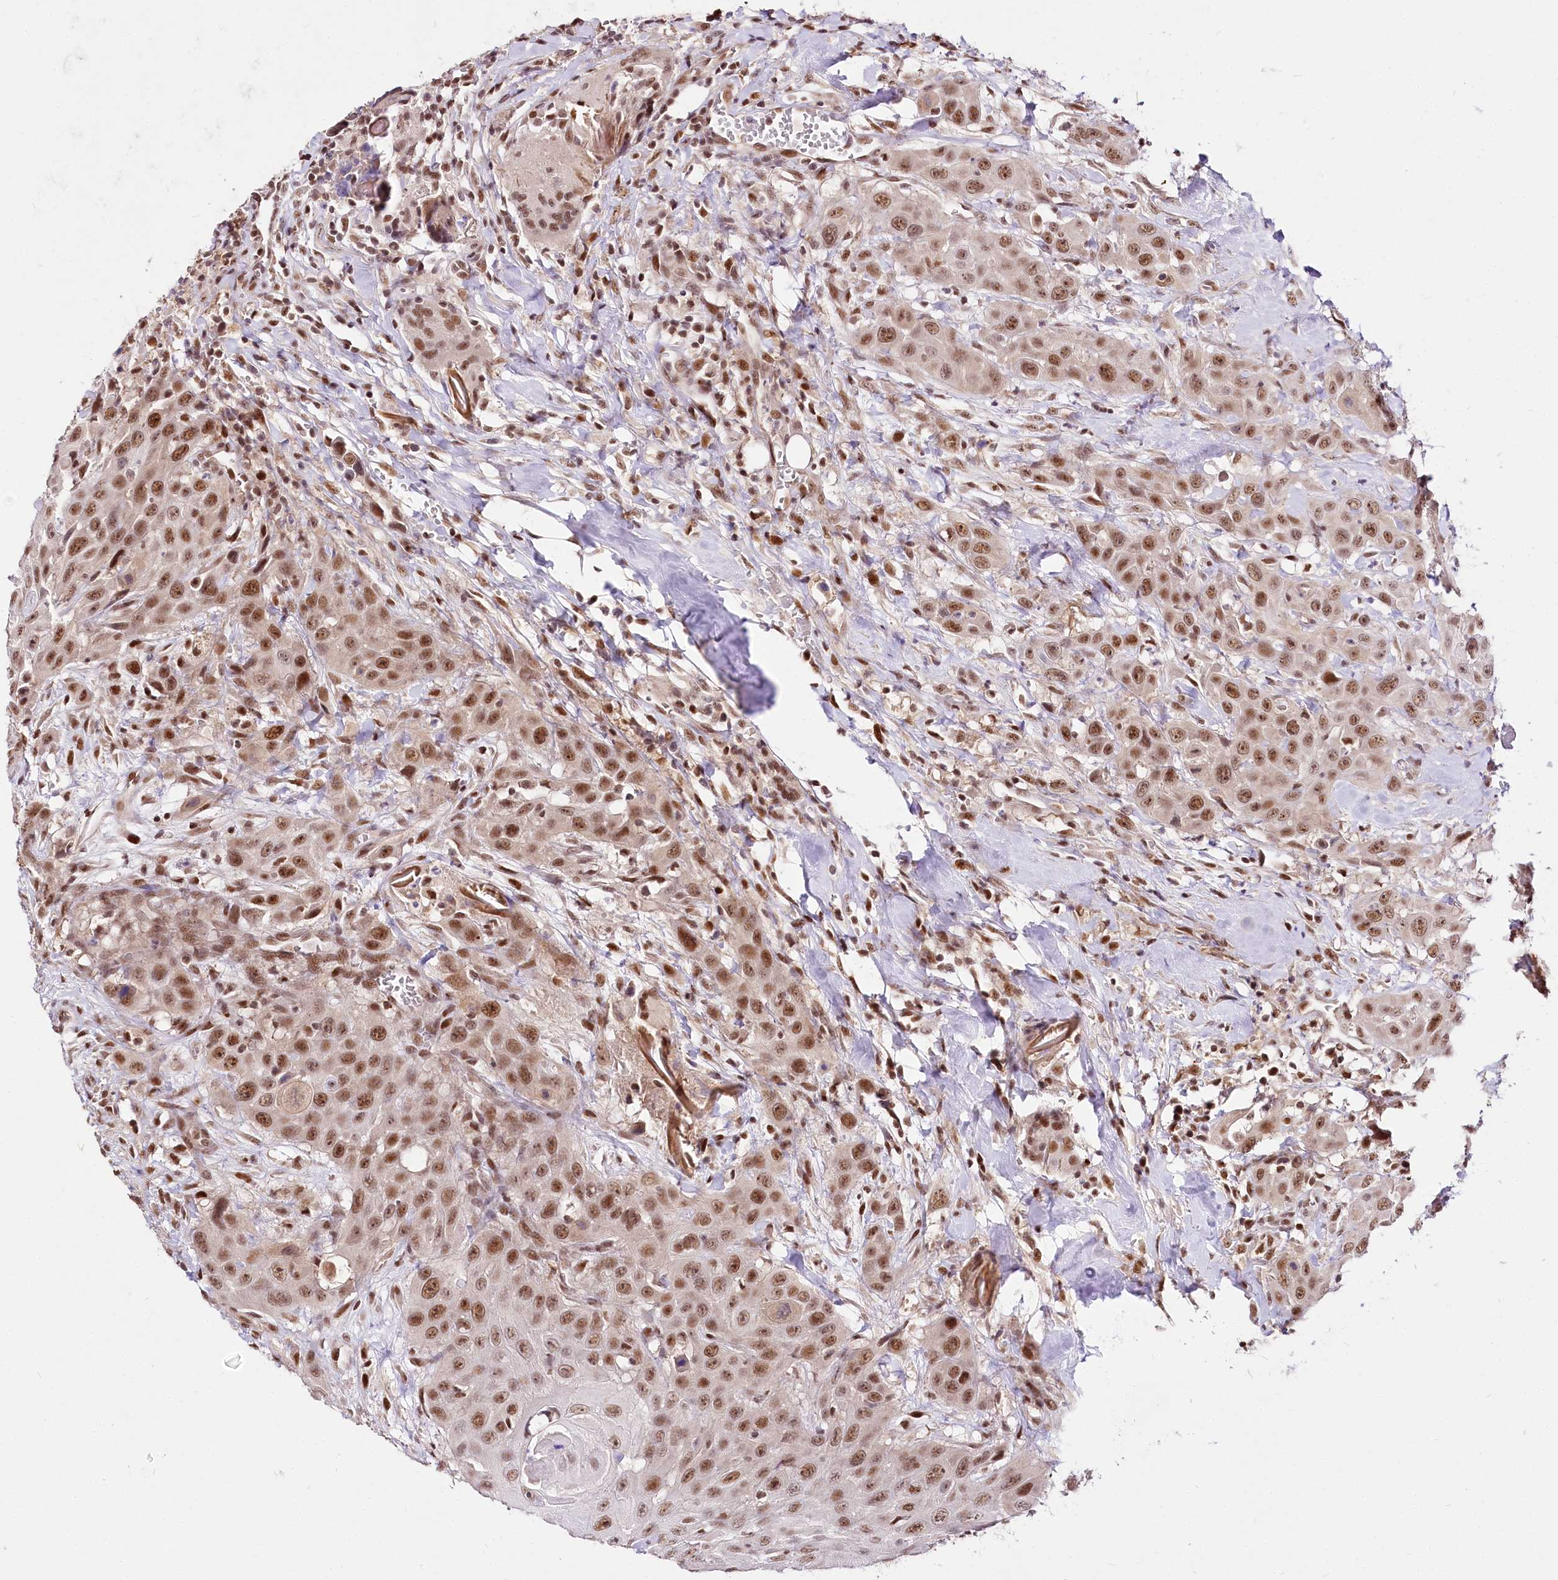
{"staining": {"intensity": "moderate", "quantity": ">75%", "location": "nuclear"}, "tissue": "head and neck cancer", "cell_type": "Tumor cells", "image_type": "cancer", "snomed": [{"axis": "morphology", "description": "Squamous cell carcinoma, NOS"}, {"axis": "topography", "description": "Head-Neck"}], "caption": "Immunohistochemical staining of human squamous cell carcinoma (head and neck) shows medium levels of moderate nuclear protein positivity in about >75% of tumor cells.", "gene": "POLA2", "patient": {"sex": "male", "age": 81}}